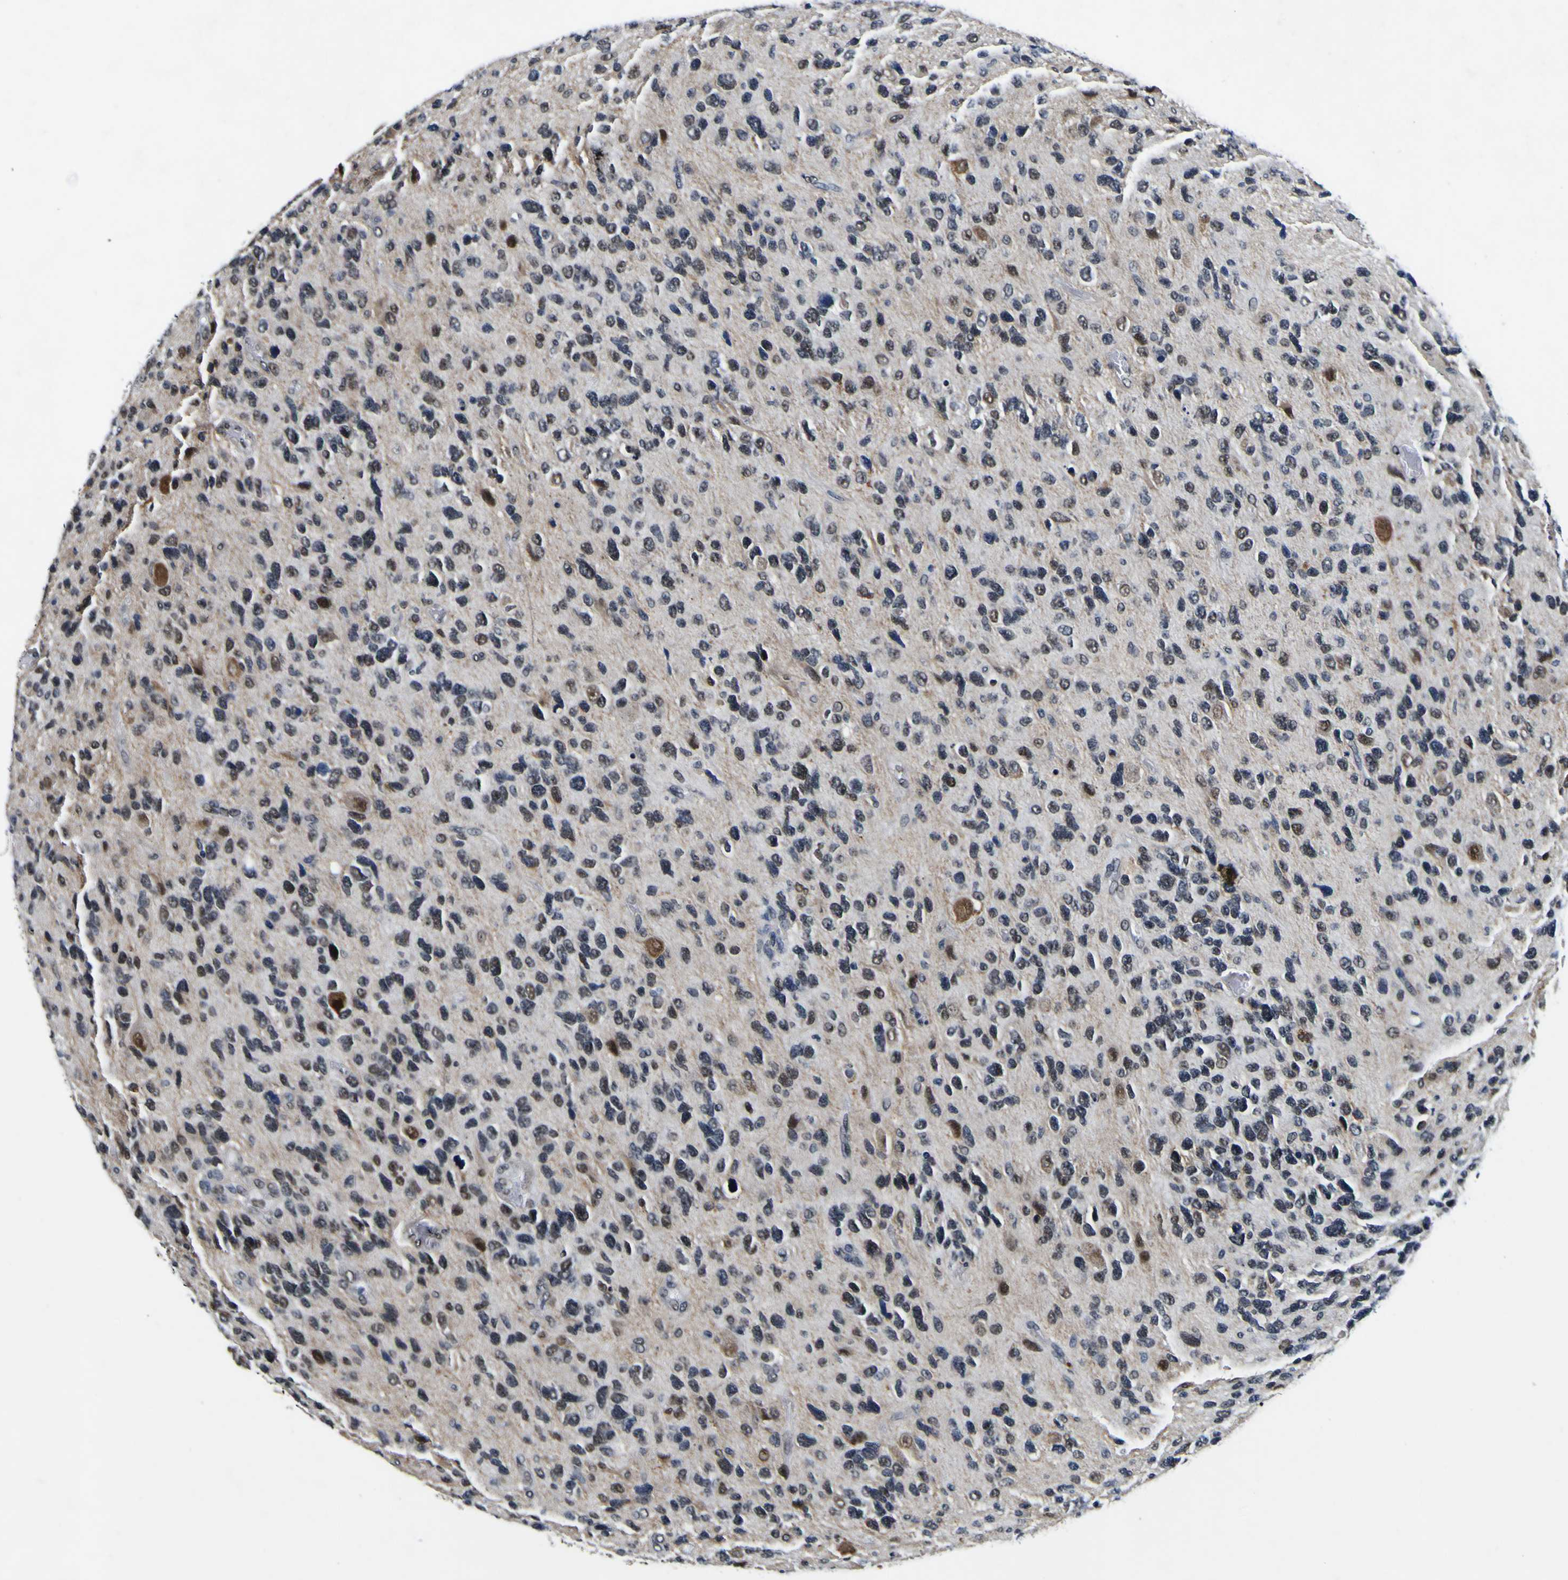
{"staining": {"intensity": "moderate", "quantity": "<25%", "location": "nuclear"}, "tissue": "glioma", "cell_type": "Tumor cells", "image_type": "cancer", "snomed": [{"axis": "morphology", "description": "Glioma, malignant, High grade"}, {"axis": "topography", "description": "Brain"}], "caption": "Tumor cells demonstrate low levels of moderate nuclear expression in approximately <25% of cells in human glioma.", "gene": "CUL4B", "patient": {"sex": "female", "age": 58}}